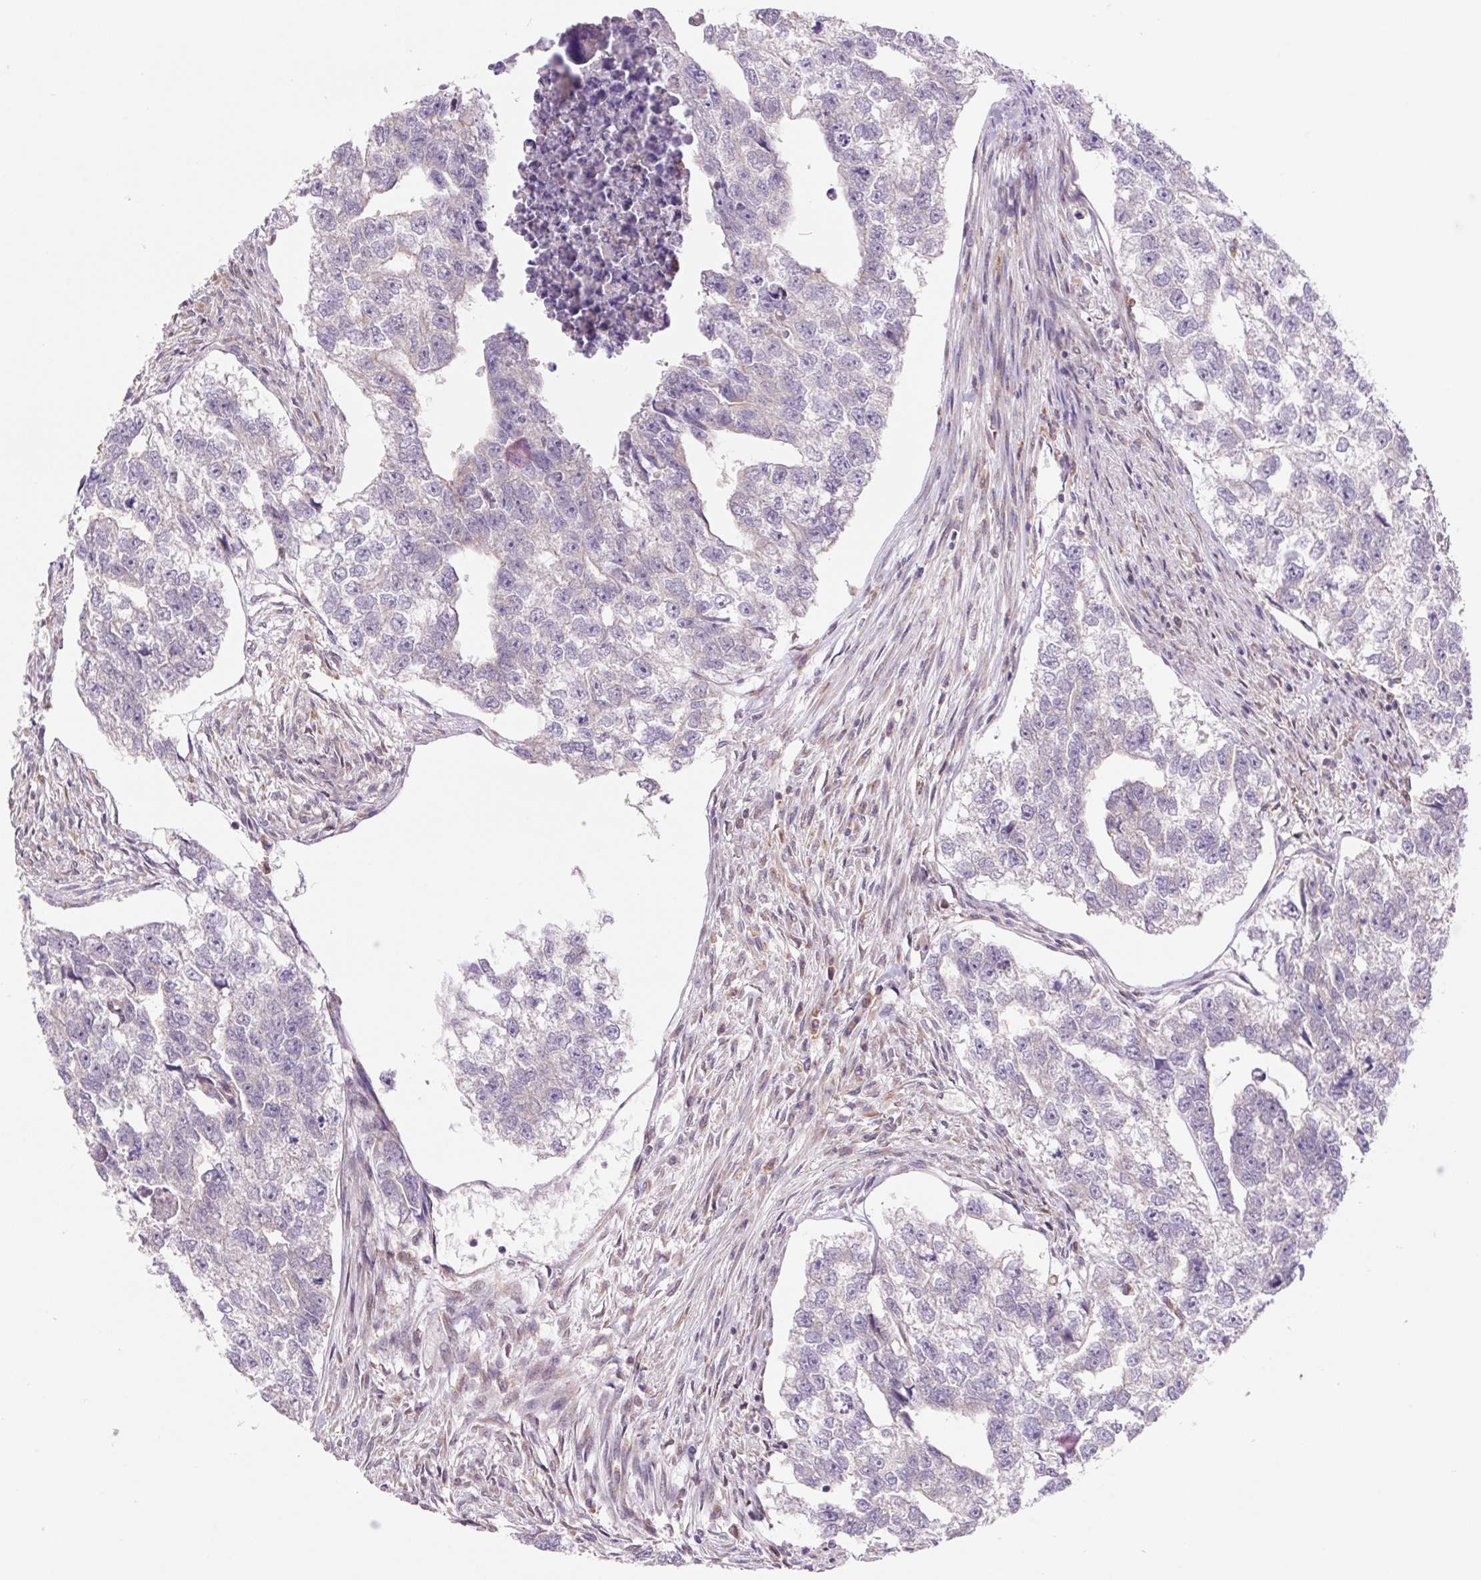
{"staining": {"intensity": "negative", "quantity": "none", "location": "none"}, "tissue": "testis cancer", "cell_type": "Tumor cells", "image_type": "cancer", "snomed": [{"axis": "morphology", "description": "Carcinoma, Embryonal, NOS"}, {"axis": "morphology", "description": "Teratoma, malignant, NOS"}, {"axis": "topography", "description": "Testis"}], "caption": "A high-resolution micrograph shows immunohistochemistry (IHC) staining of testis cancer, which demonstrates no significant positivity in tumor cells.", "gene": "KLHL20", "patient": {"sex": "male", "age": 44}}